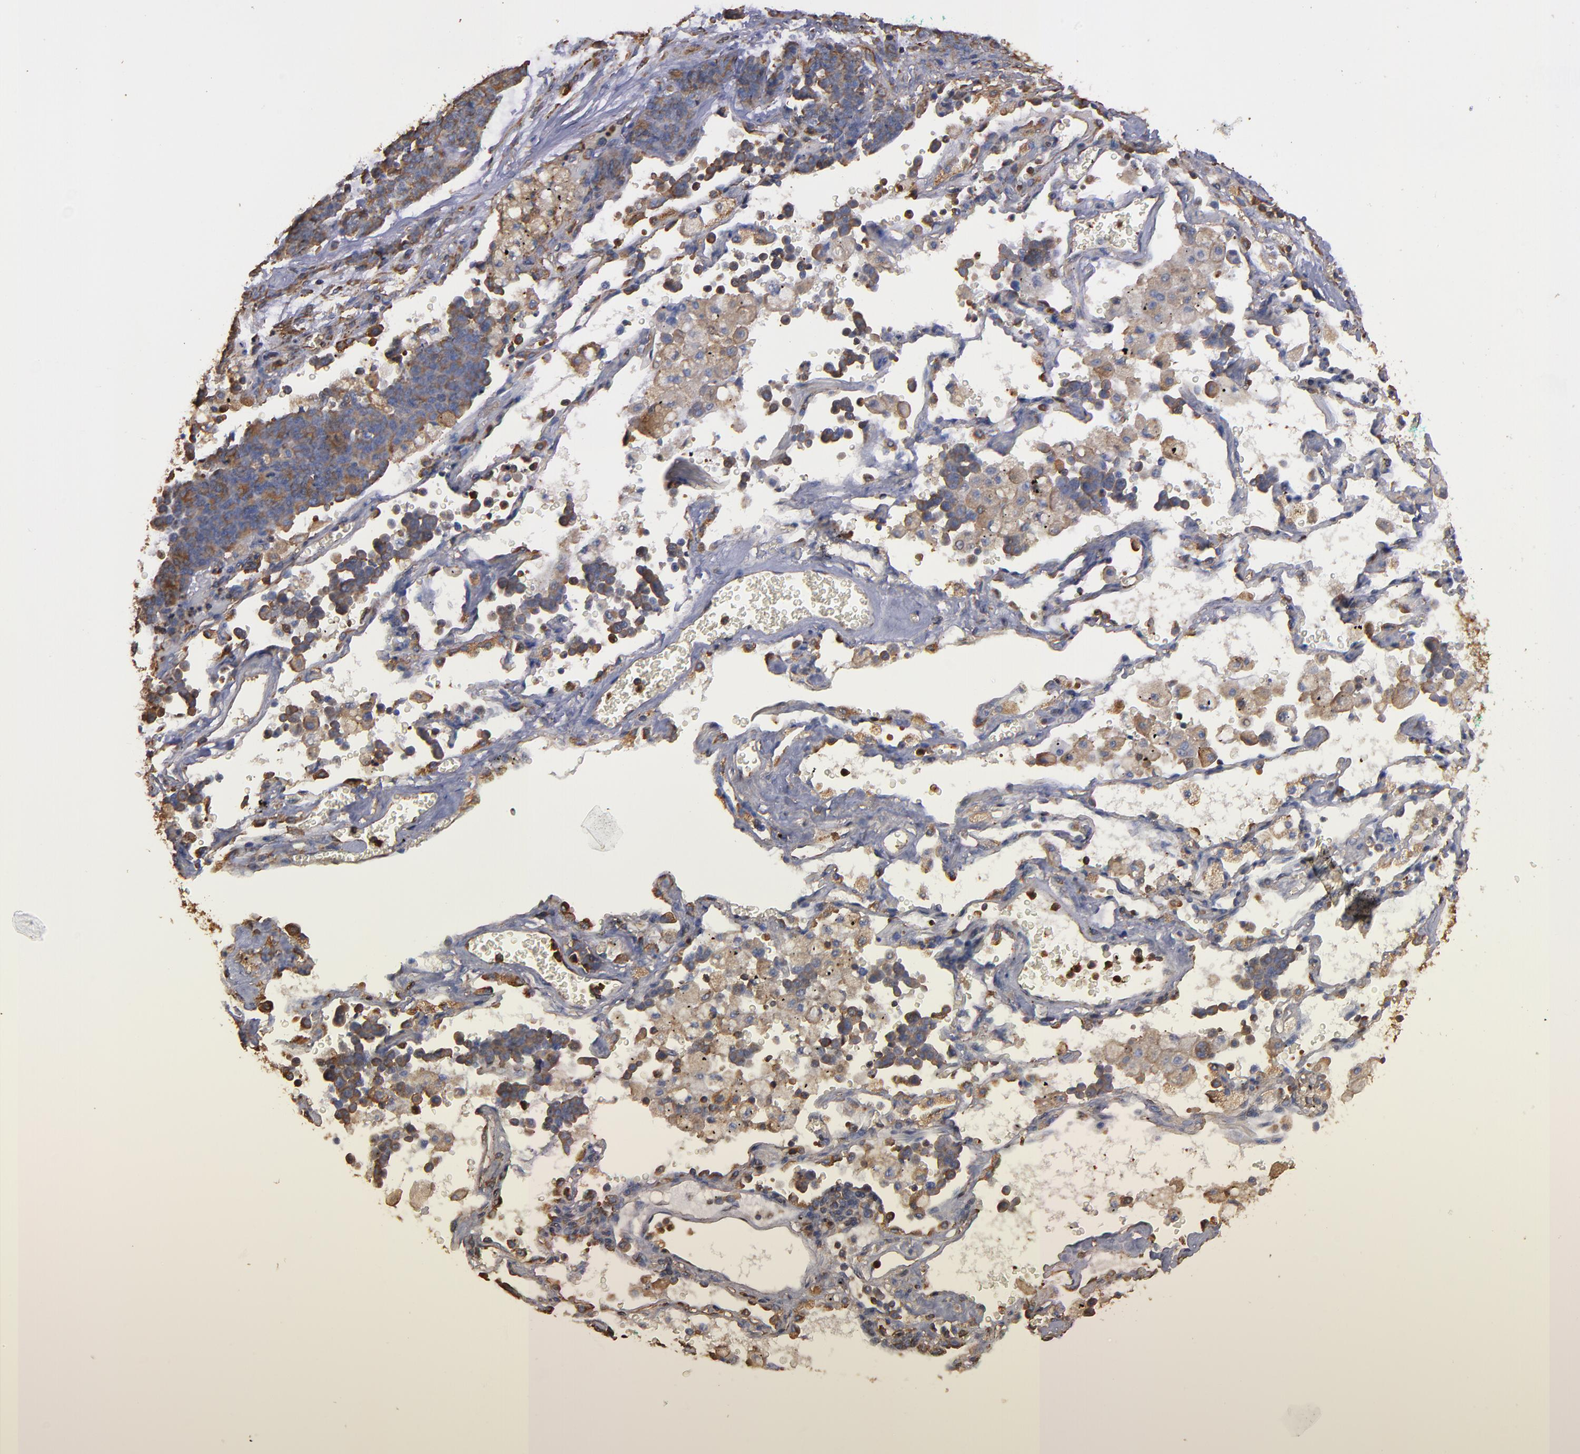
{"staining": {"intensity": "weak", "quantity": ">75%", "location": "cytoplasmic/membranous"}, "tissue": "lung cancer", "cell_type": "Tumor cells", "image_type": "cancer", "snomed": [{"axis": "morphology", "description": "Neoplasm, malignant, NOS"}, {"axis": "topography", "description": "Lung"}], "caption": "Immunohistochemistry of human malignant neoplasm (lung) shows low levels of weak cytoplasmic/membranous expression in approximately >75% of tumor cells. (DAB IHC with brightfield microscopy, high magnification).", "gene": "ACTN4", "patient": {"sex": "female", "age": 58}}